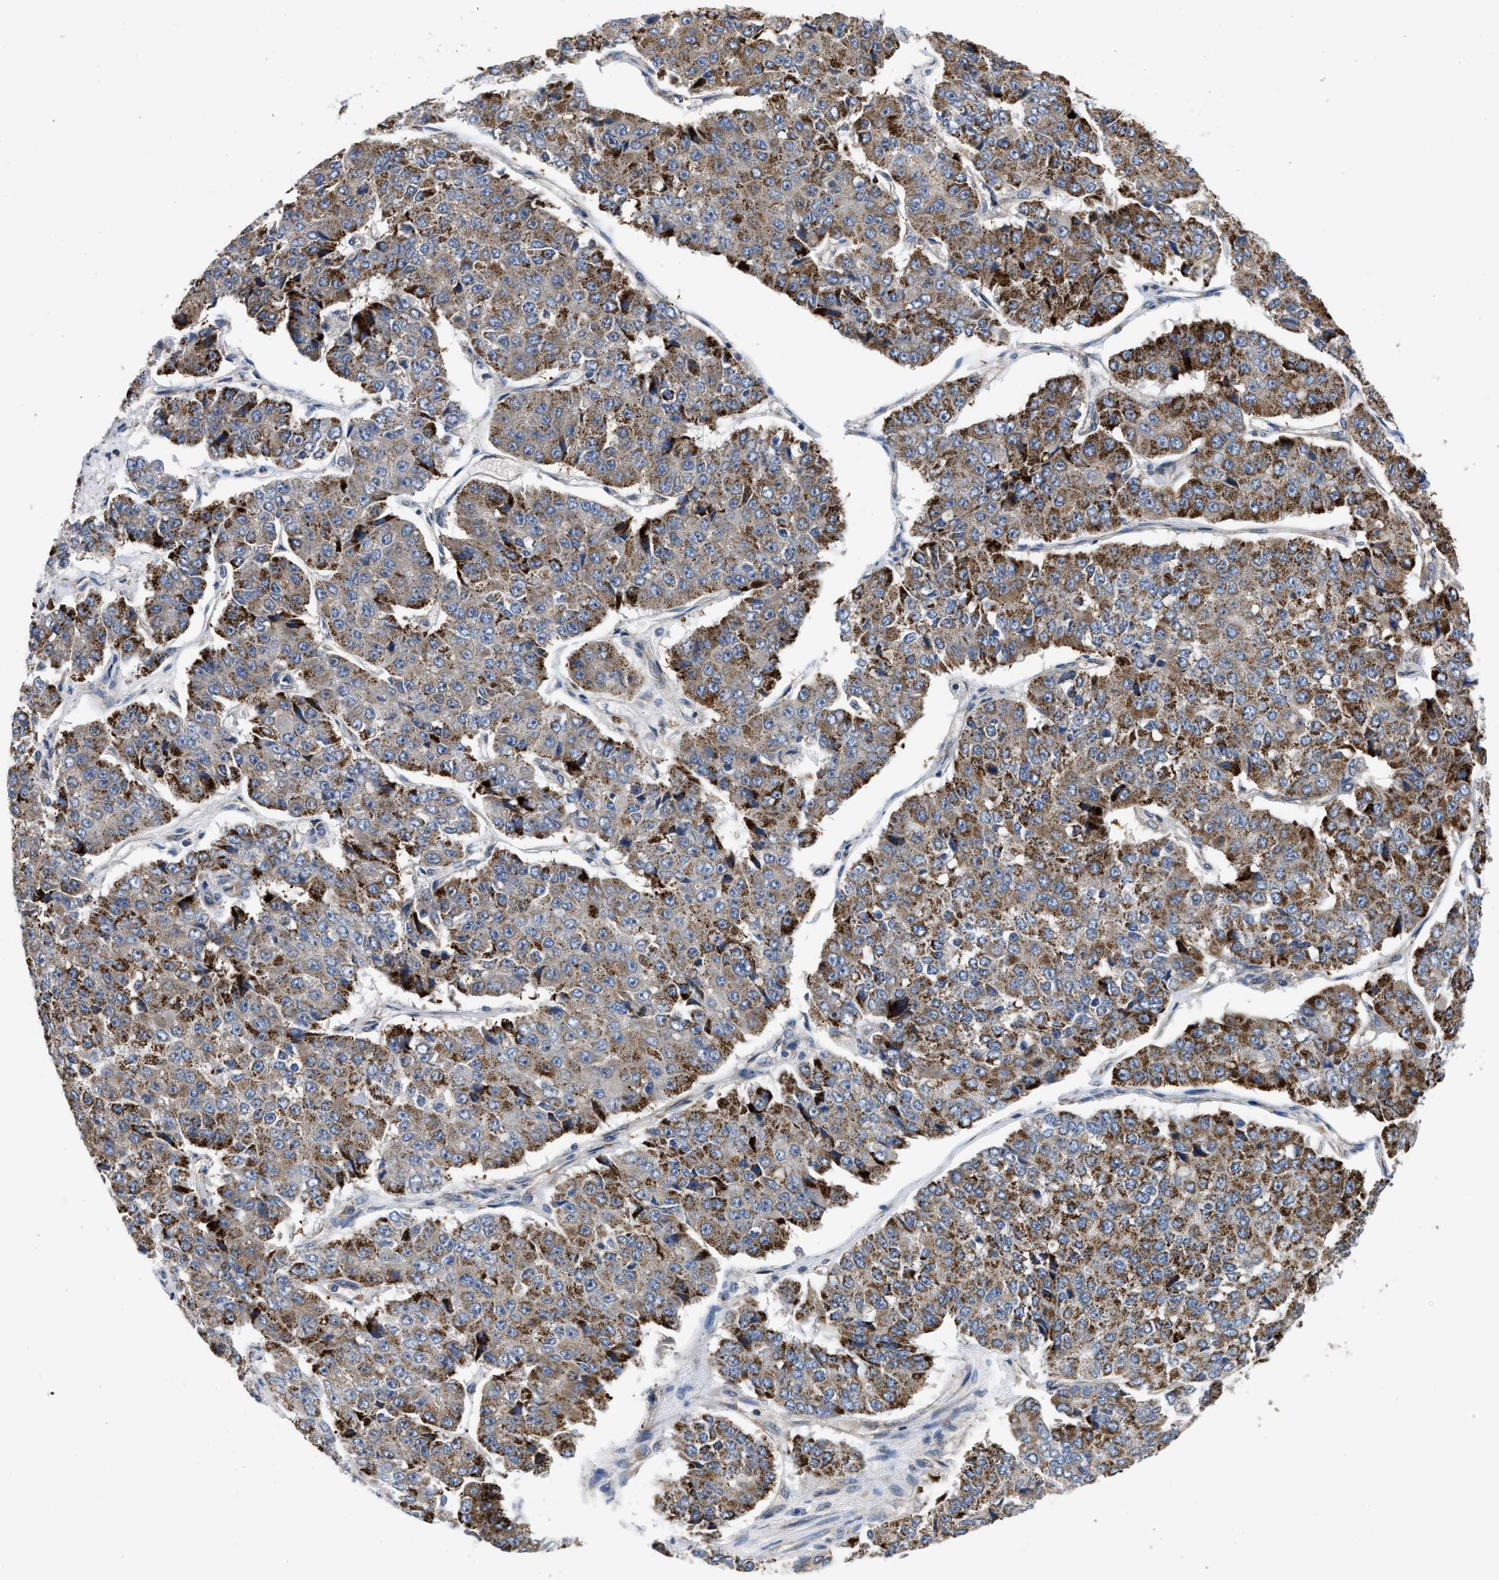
{"staining": {"intensity": "strong", "quantity": "<25%", "location": "cytoplasmic/membranous"}, "tissue": "pancreatic cancer", "cell_type": "Tumor cells", "image_type": "cancer", "snomed": [{"axis": "morphology", "description": "Adenocarcinoma, NOS"}, {"axis": "topography", "description": "Pancreas"}], "caption": "Pancreatic cancer stained with IHC shows strong cytoplasmic/membranous expression in about <25% of tumor cells.", "gene": "PIM1", "patient": {"sex": "male", "age": 50}}